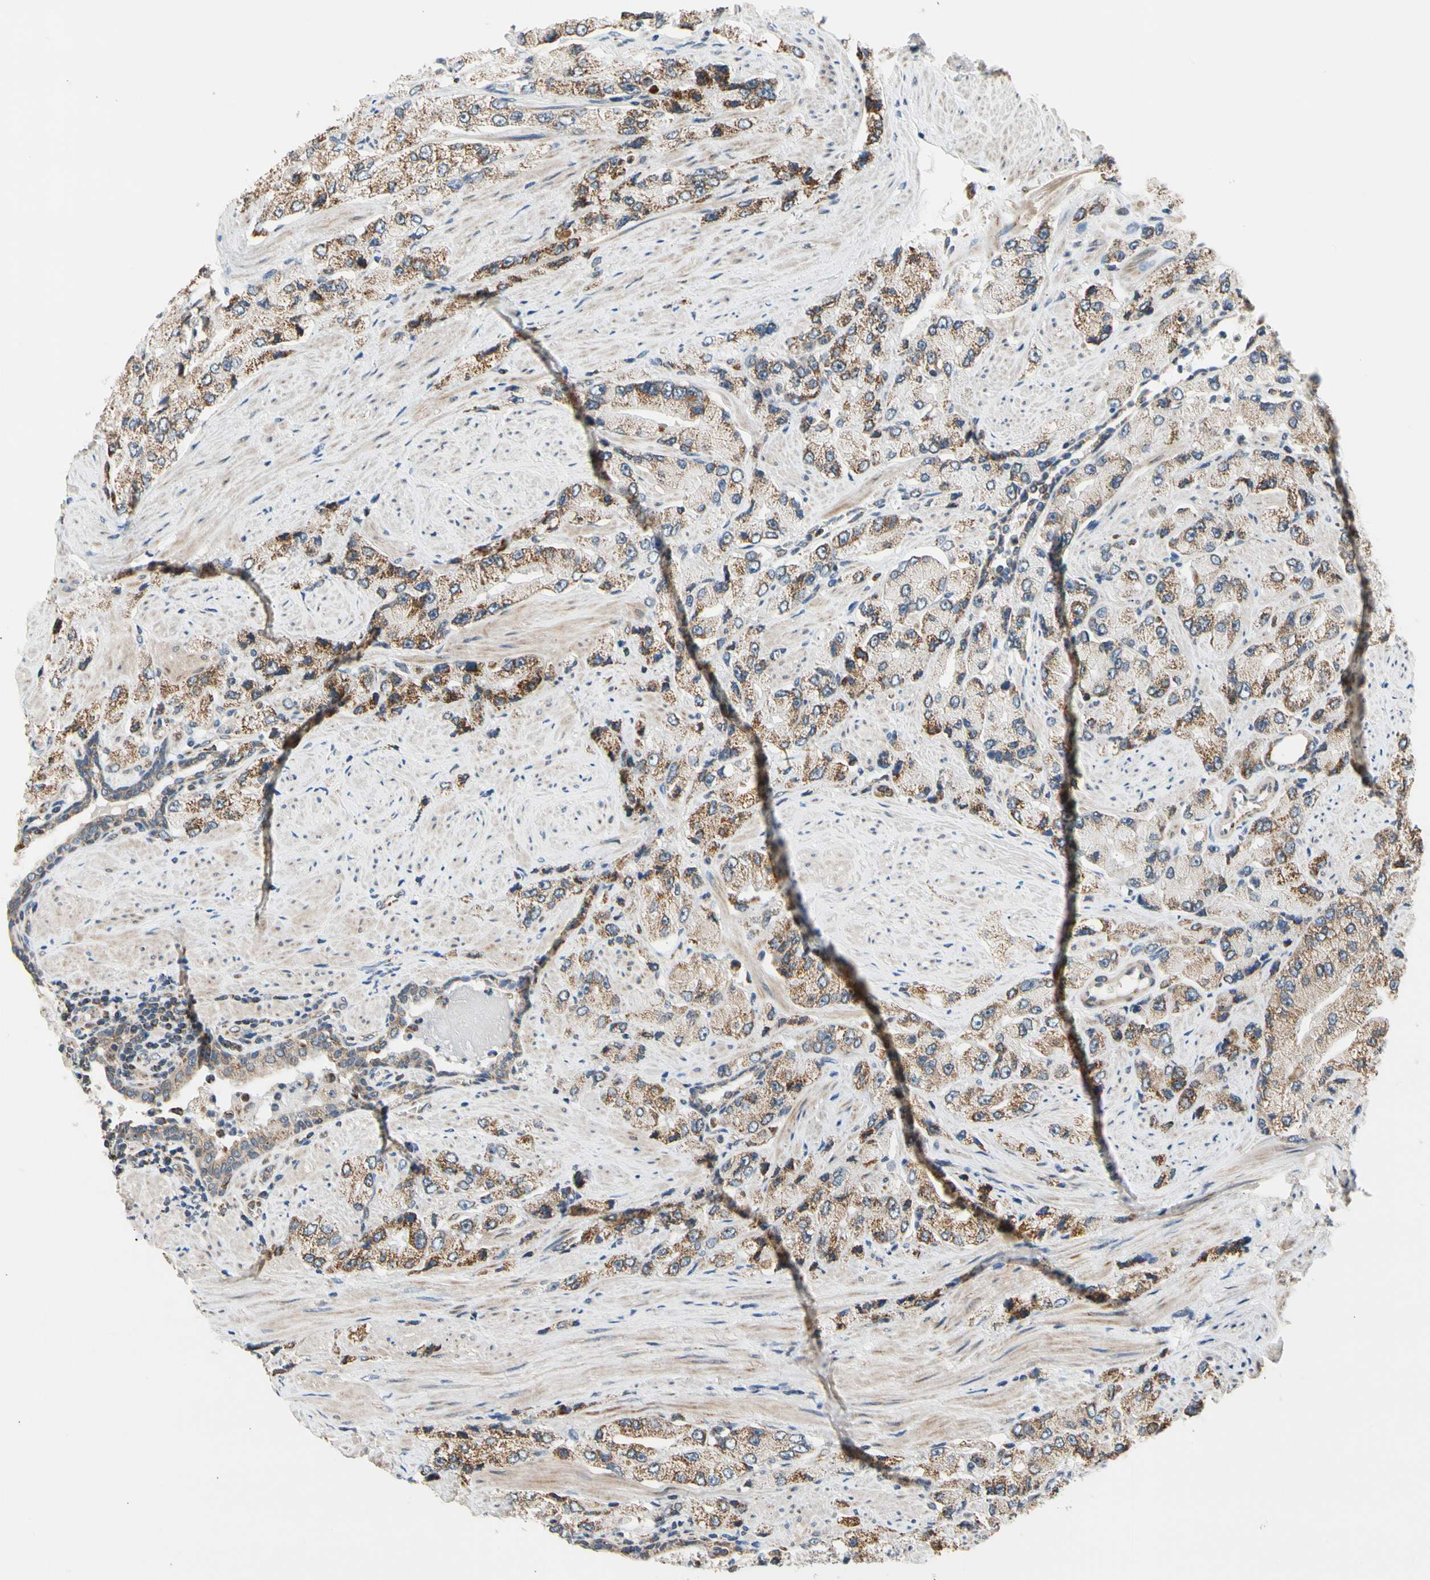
{"staining": {"intensity": "moderate", "quantity": "25%-75%", "location": "cytoplasmic/membranous"}, "tissue": "prostate cancer", "cell_type": "Tumor cells", "image_type": "cancer", "snomed": [{"axis": "morphology", "description": "Adenocarcinoma, High grade"}, {"axis": "topography", "description": "Prostate"}], "caption": "Moderate cytoplasmic/membranous protein positivity is identified in about 25%-75% of tumor cells in prostate cancer. Using DAB (3,3'-diaminobenzidine) (brown) and hematoxylin (blue) stains, captured at high magnification using brightfield microscopy.", "gene": "KHDC4", "patient": {"sex": "male", "age": 58}}